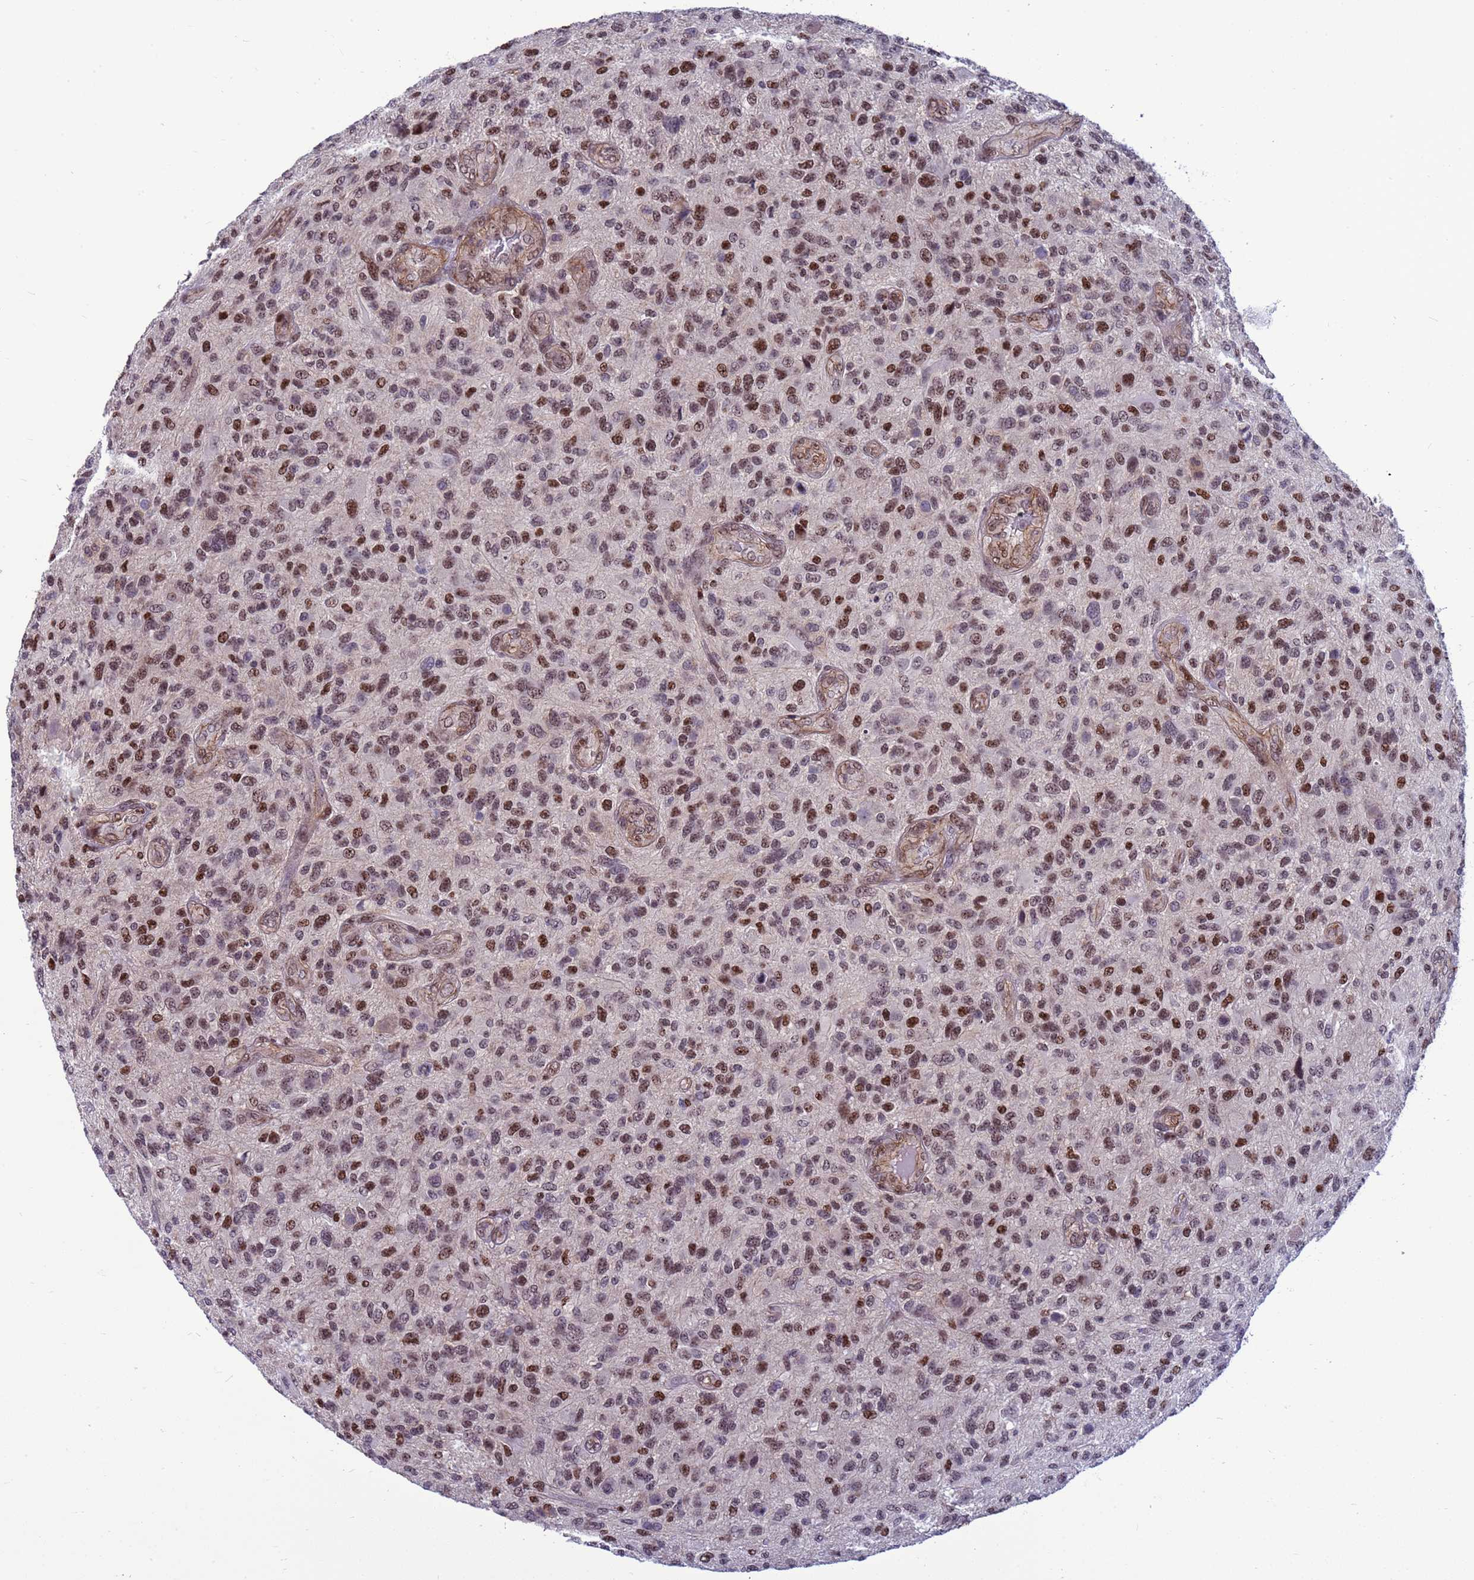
{"staining": {"intensity": "strong", "quantity": "25%-75%", "location": "nuclear"}, "tissue": "glioma", "cell_type": "Tumor cells", "image_type": "cancer", "snomed": [{"axis": "morphology", "description": "Glioma, malignant, High grade"}, {"axis": "topography", "description": "Brain"}], "caption": "Protein expression analysis of malignant high-grade glioma shows strong nuclear staining in about 25%-75% of tumor cells.", "gene": "NSL1", "patient": {"sex": "male", "age": 47}}